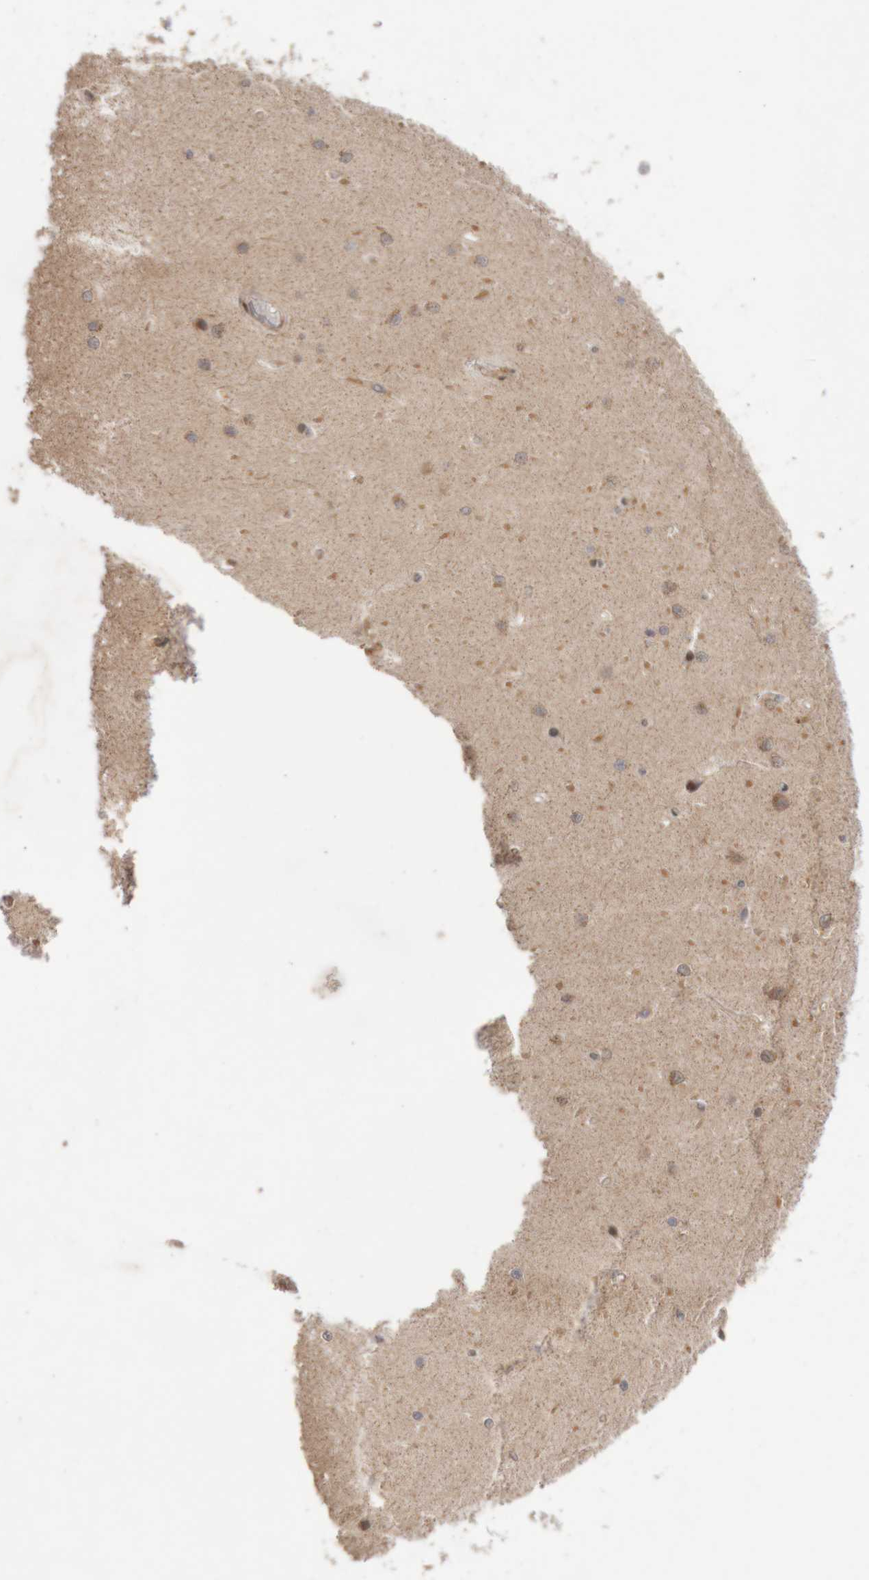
{"staining": {"intensity": "moderate", "quantity": "<25%", "location": "cytoplasmic/membranous"}, "tissue": "cerebellum", "cell_type": "Cells in granular layer", "image_type": "normal", "snomed": [{"axis": "morphology", "description": "Normal tissue, NOS"}, {"axis": "topography", "description": "Cerebellum"}], "caption": "The photomicrograph exhibits a brown stain indicating the presence of a protein in the cytoplasmic/membranous of cells in granular layer in cerebellum.", "gene": "KIF21B", "patient": {"sex": "male", "age": 37}}